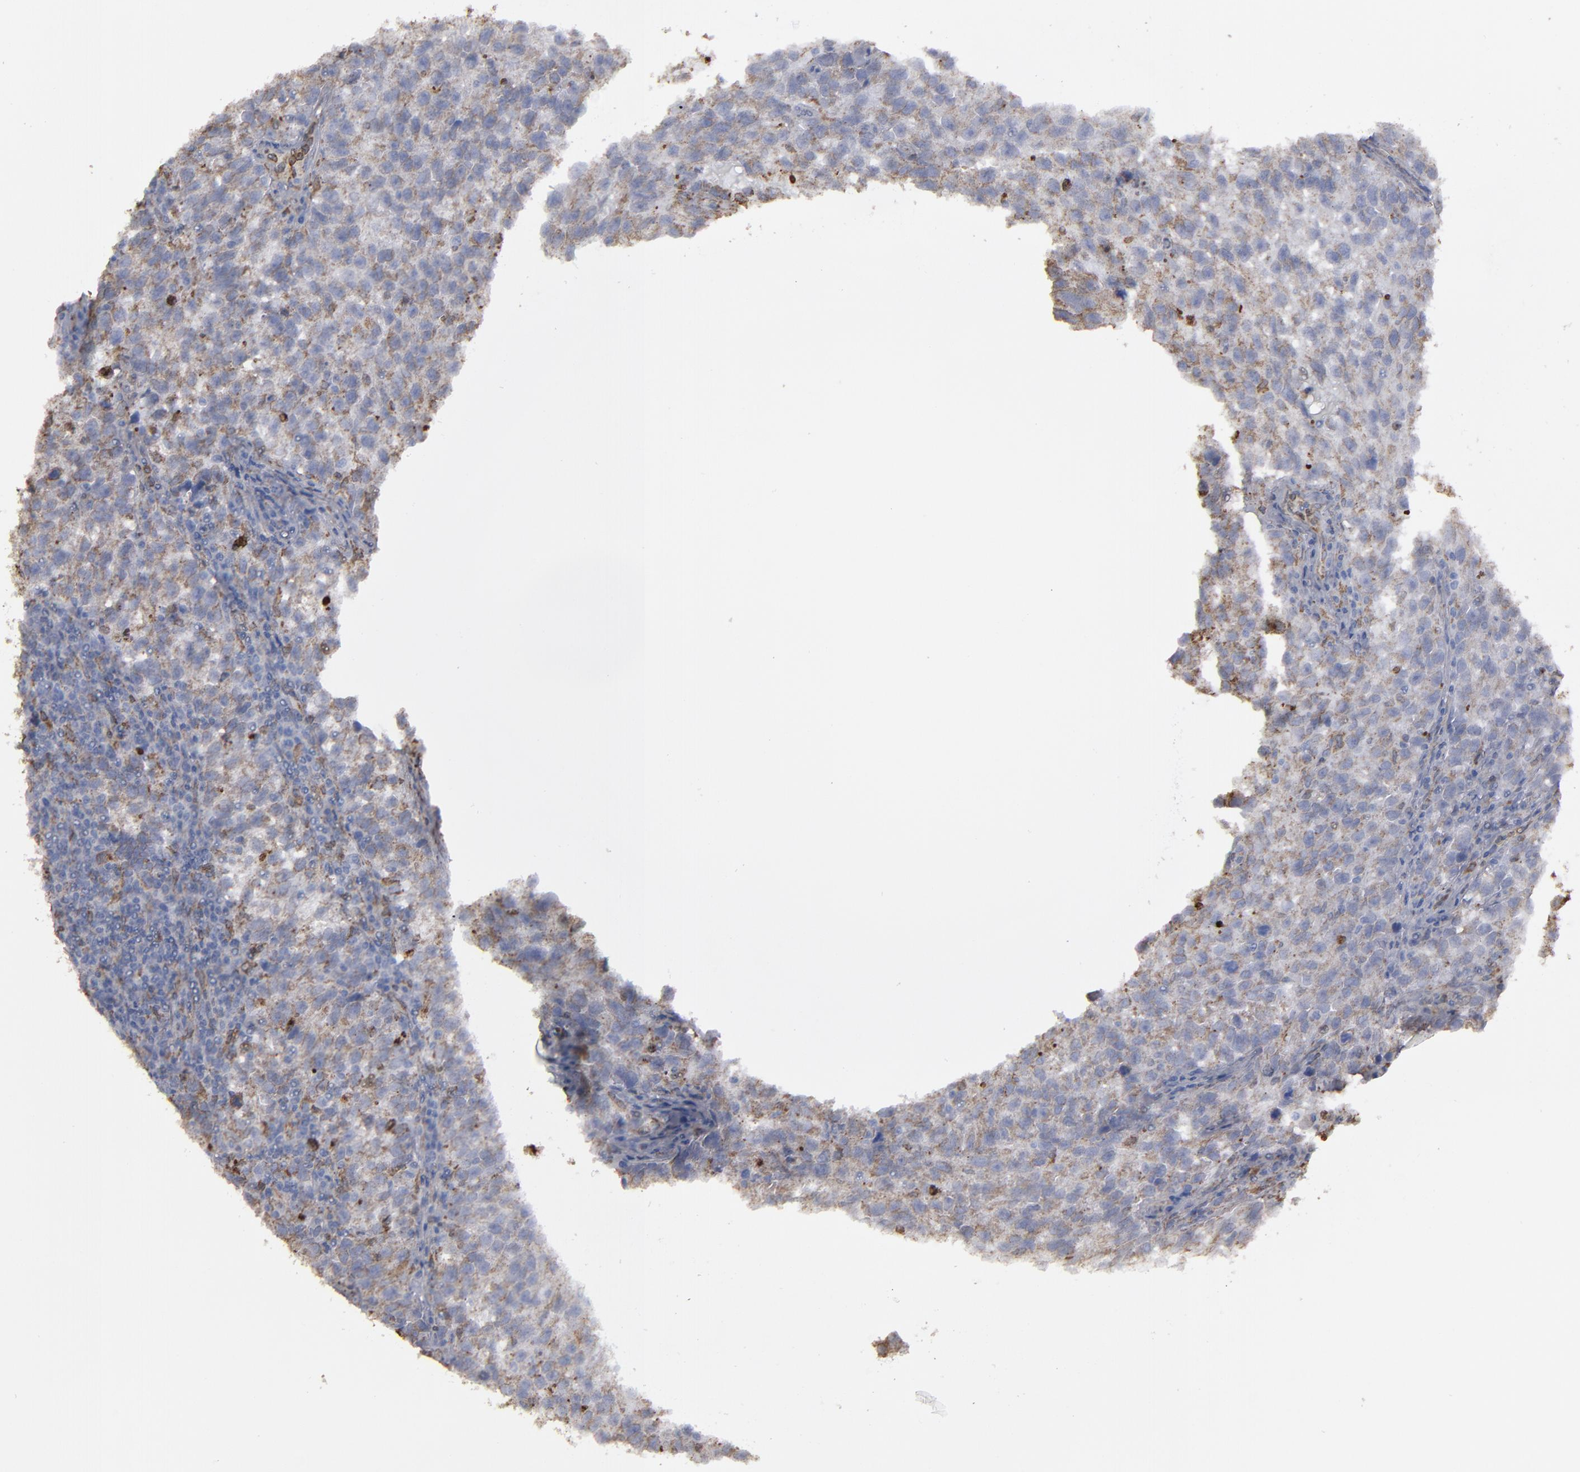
{"staining": {"intensity": "weak", "quantity": "25%-75%", "location": "cytoplasmic/membranous"}, "tissue": "testis cancer", "cell_type": "Tumor cells", "image_type": "cancer", "snomed": [{"axis": "morphology", "description": "Seminoma, NOS"}, {"axis": "topography", "description": "Testis"}], "caption": "Weak cytoplasmic/membranous expression is identified in about 25%-75% of tumor cells in testis cancer (seminoma).", "gene": "ERLIN2", "patient": {"sex": "male", "age": 38}}